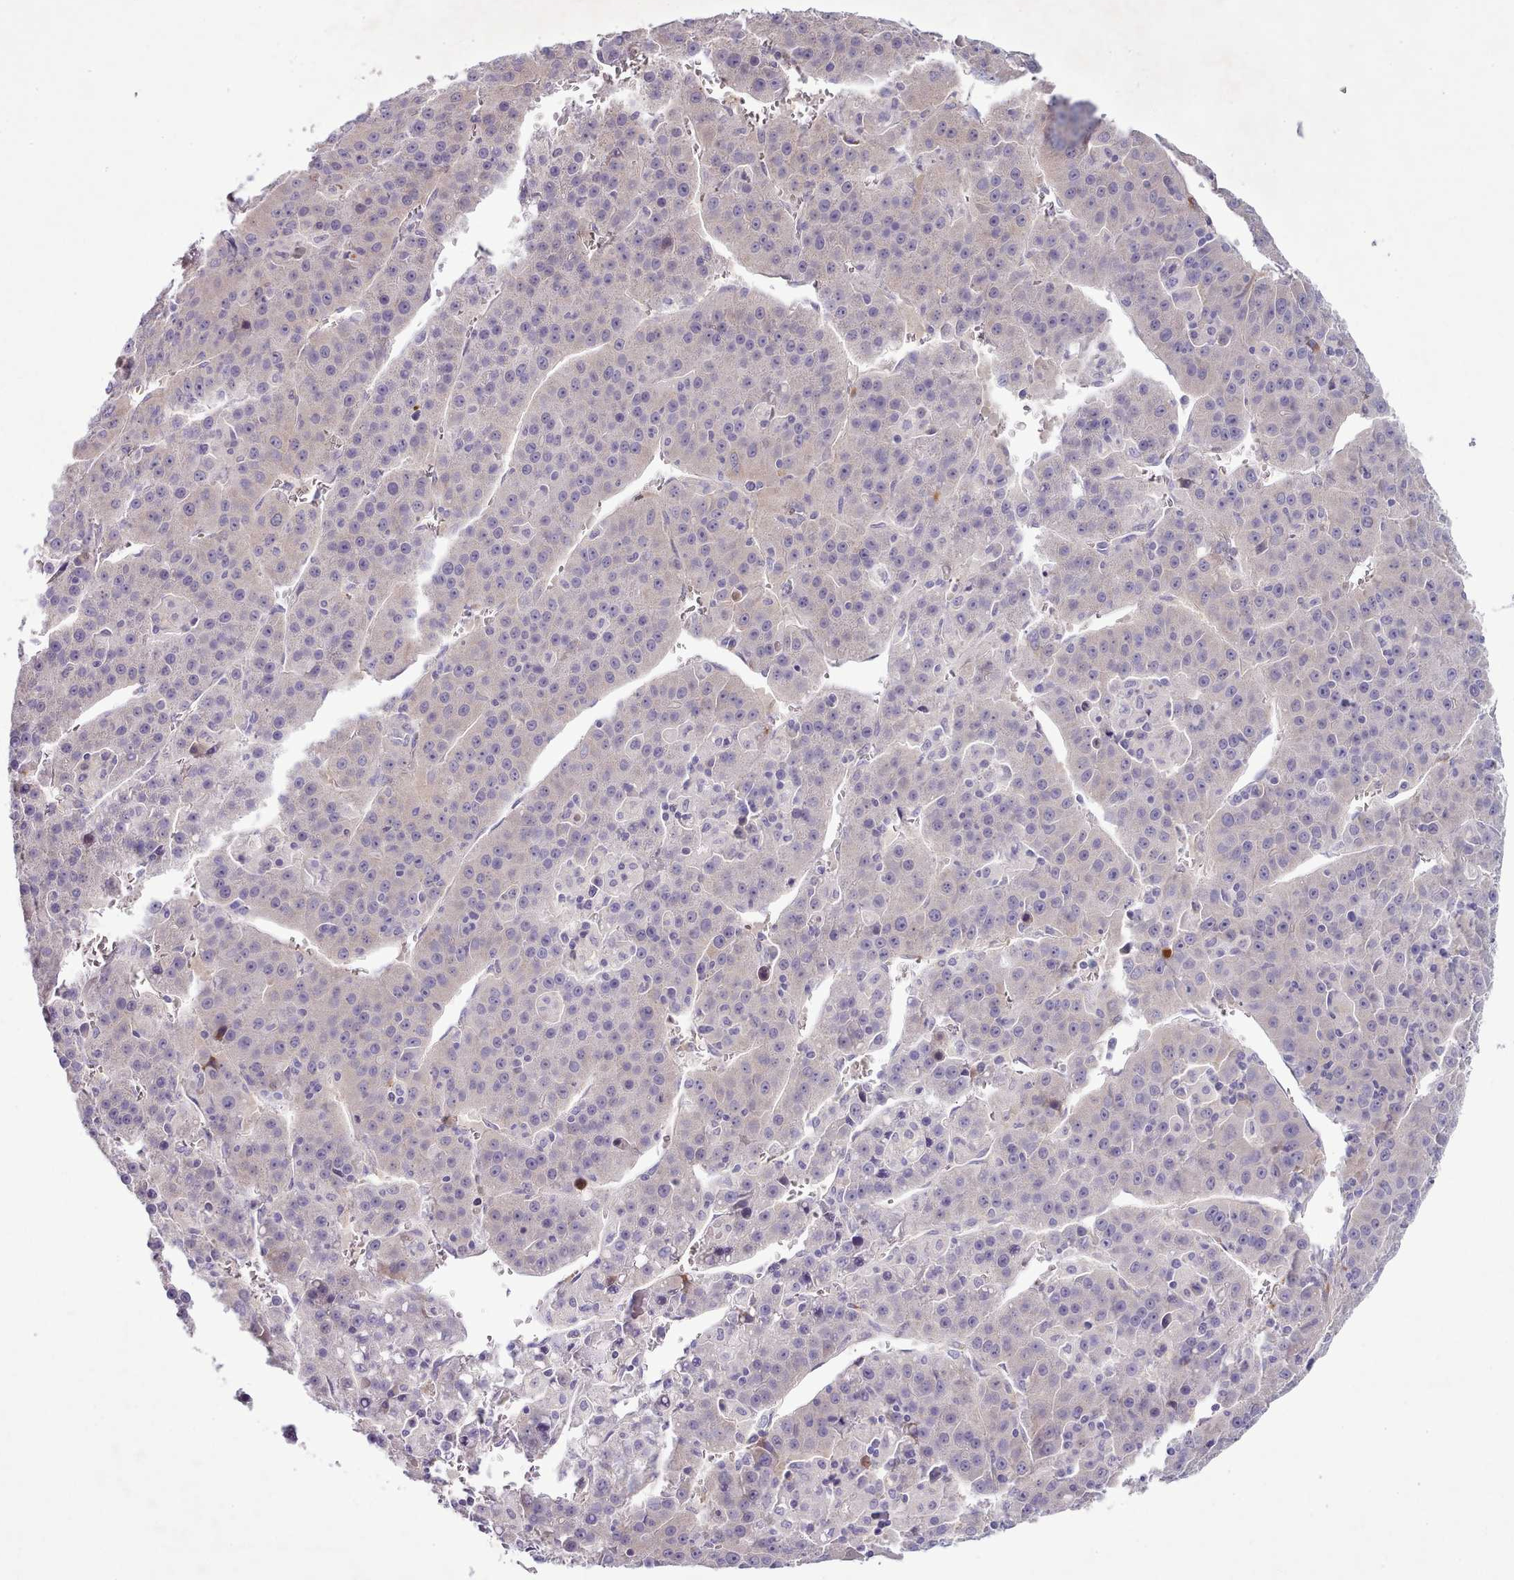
{"staining": {"intensity": "negative", "quantity": "none", "location": "none"}, "tissue": "liver cancer", "cell_type": "Tumor cells", "image_type": "cancer", "snomed": [{"axis": "morphology", "description": "Carcinoma, Hepatocellular, NOS"}, {"axis": "topography", "description": "Liver"}], "caption": "Tumor cells show no significant positivity in liver cancer (hepatocellular carcinoma). (DAB immunohistochemistry, high magnification).", "gene": "SETX", "patient": {"sex": "female", "age": 53}}